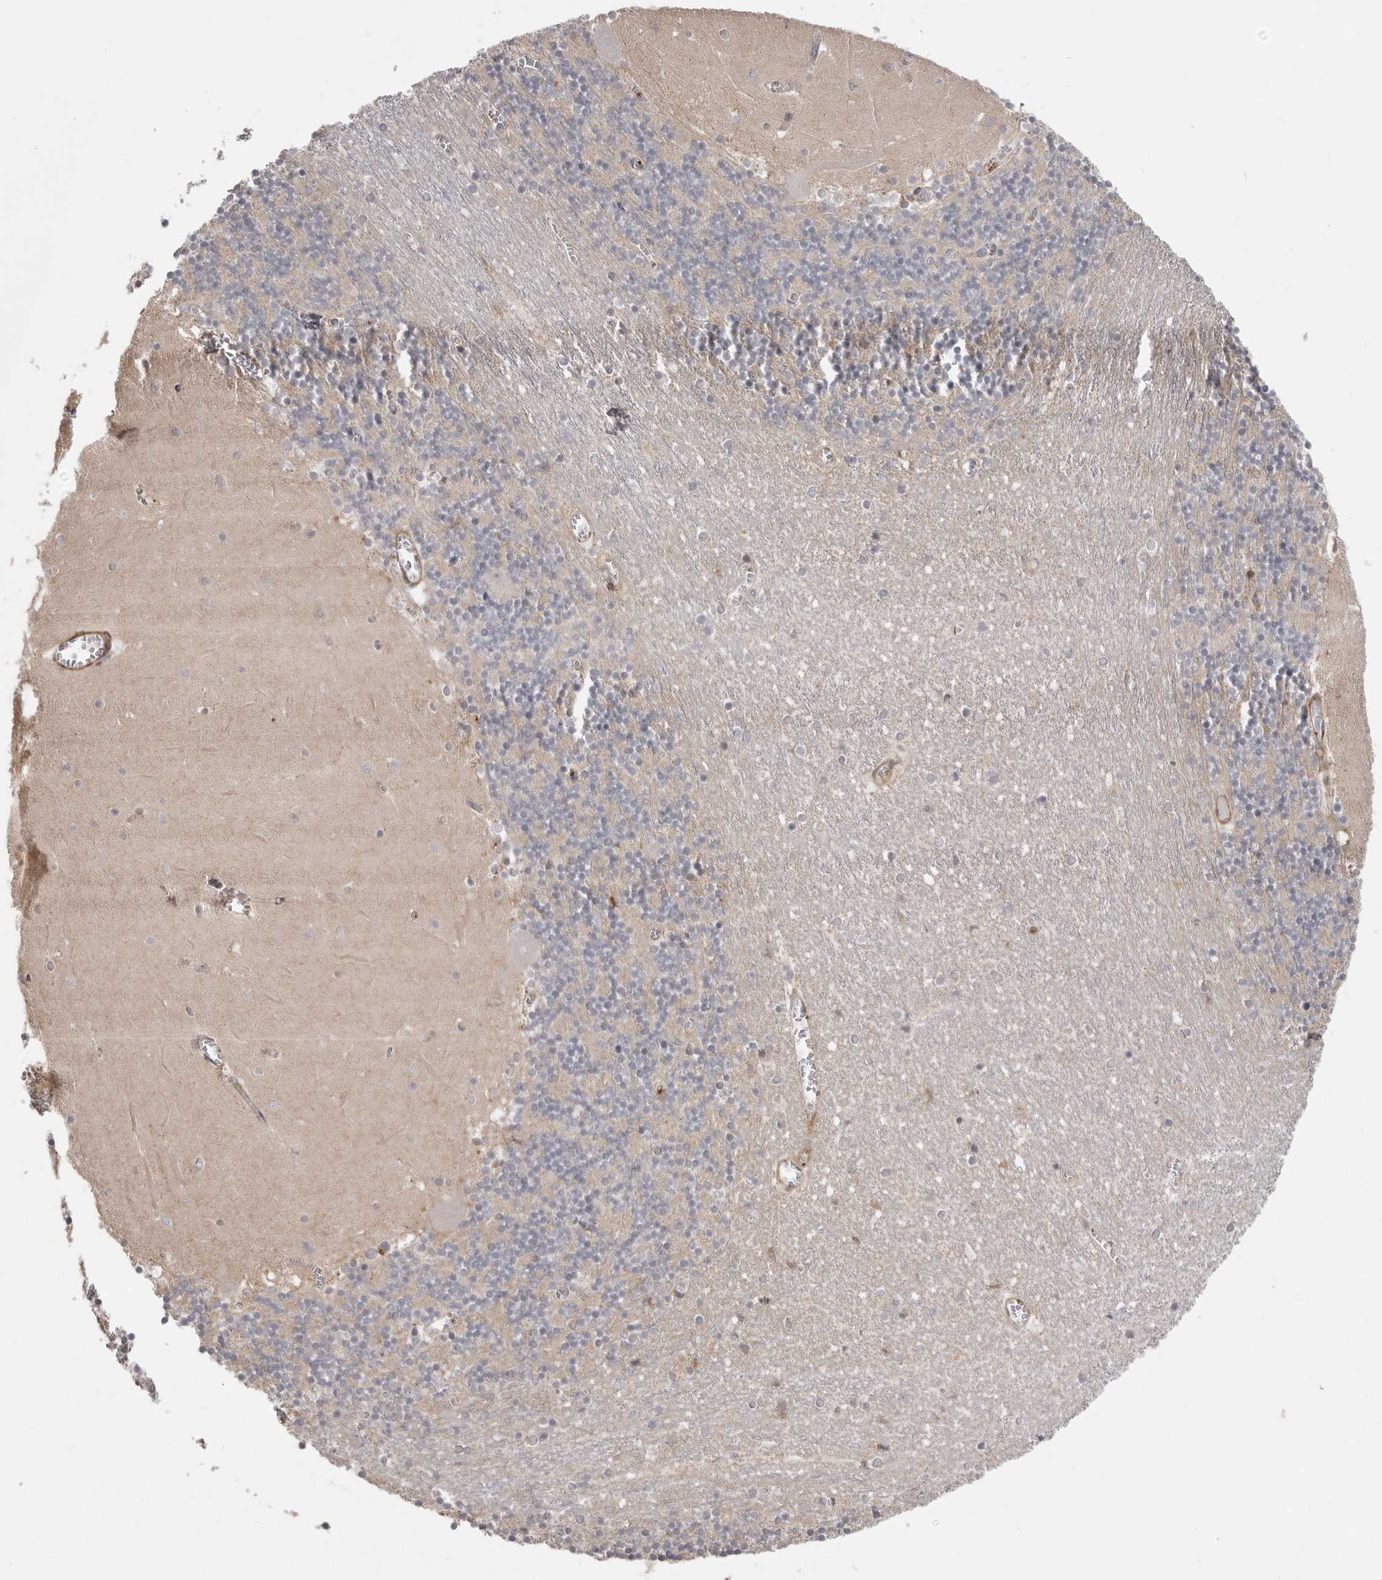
{"staining": {"intensity": "negative", "quantity": "none", "location": "none"}, "tissue": "cerebellum", "cell_type": "Cells in granular layer", "image_type": "normal", "snomed": [{"axis": "morphology", "description": "Normal tissue, NOS"}, {"axis": "topography", "description": "Cerebellum"}], "caption": "This is an immunohistochemistry (IHC) image of unremarkable cerebellum. There is no expression in cells in granular layer.", "gene": "SCP2", "patient": {"sex": "female", "age": 28}}